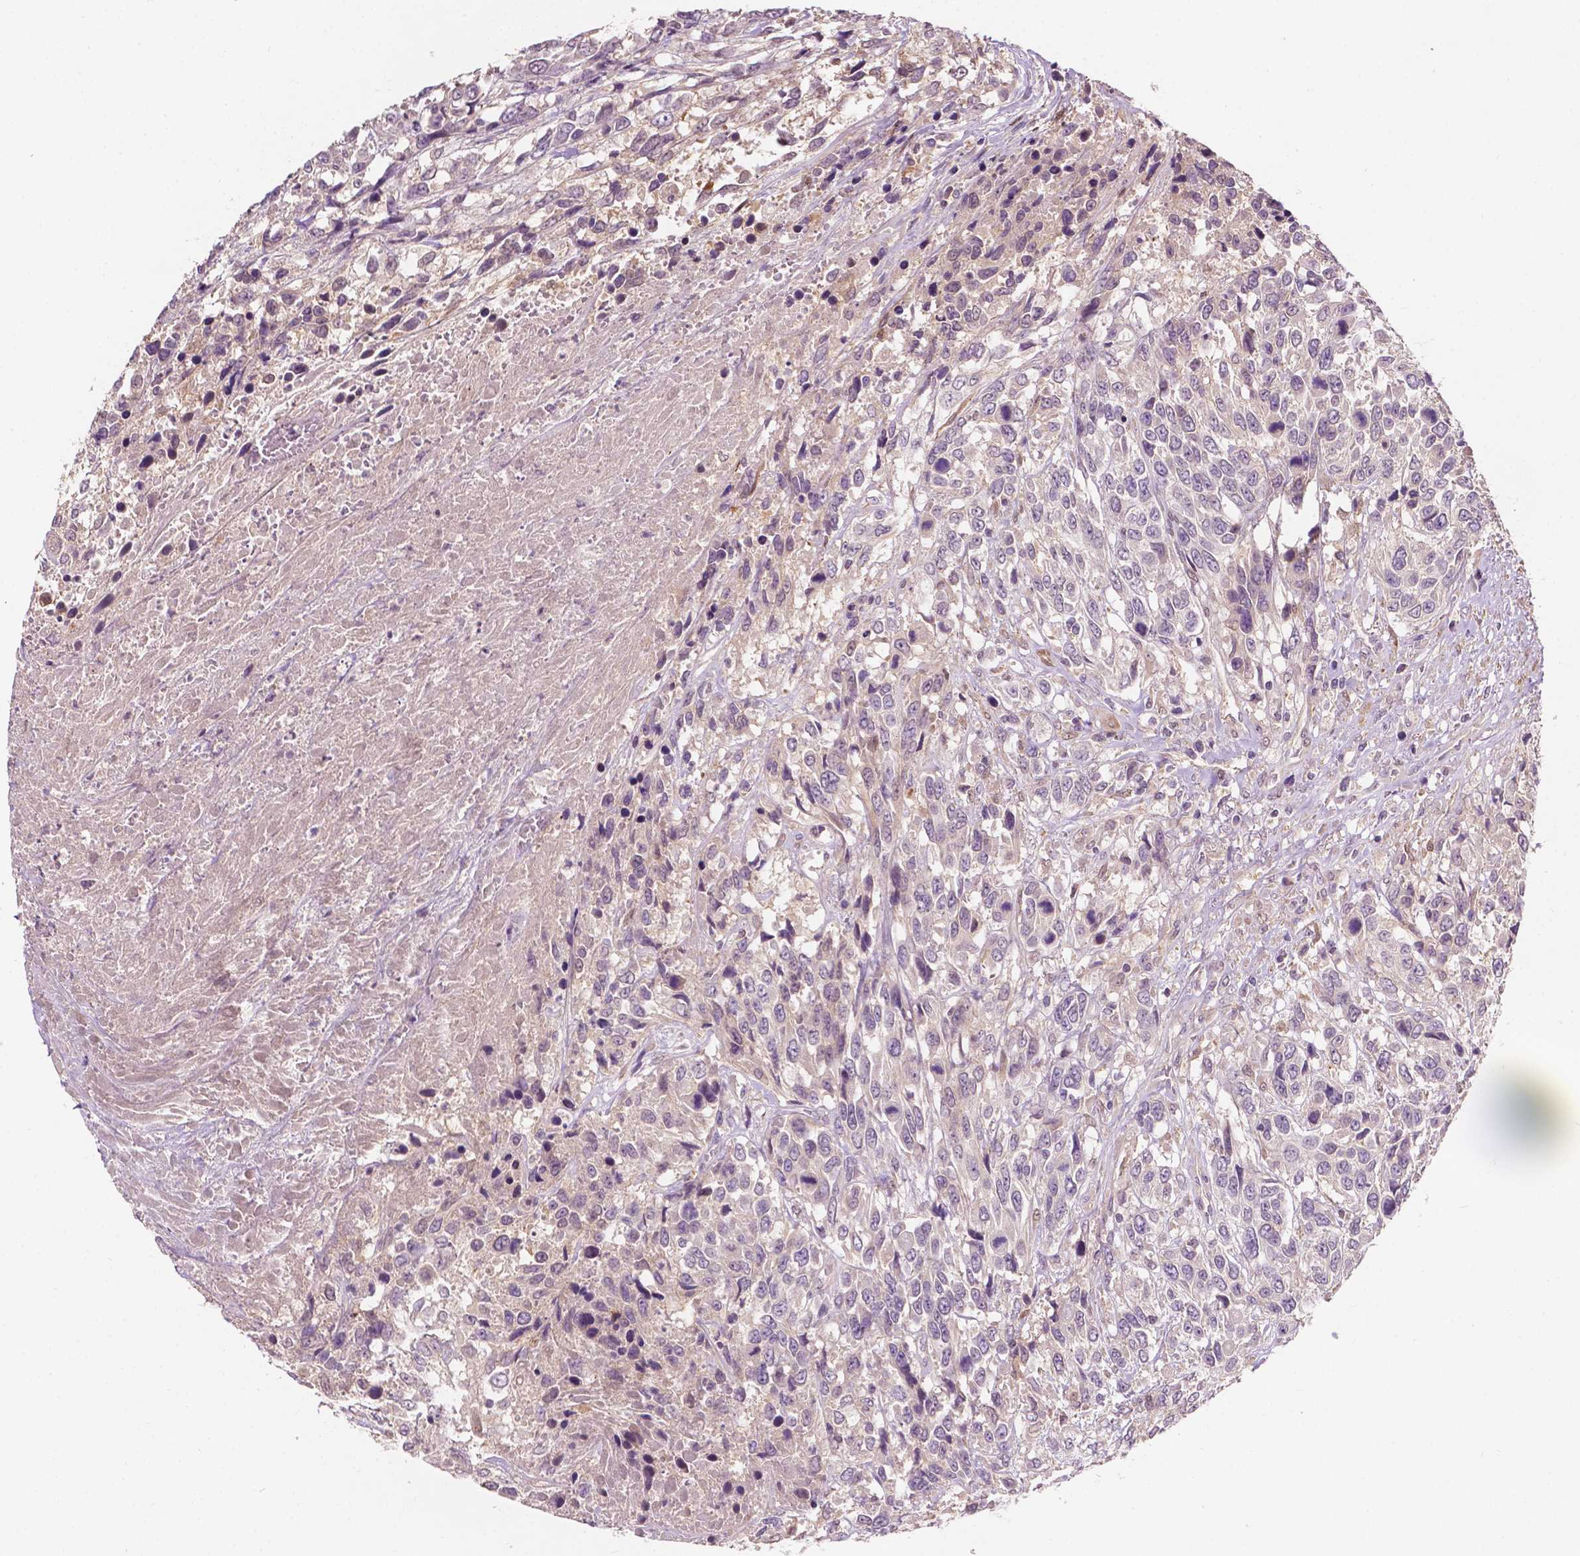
{"staining": {"intensity": "negative", "quantity": "none", "location": "none"}, "tissue": "urothelial cancer", "cell_type": "Tumor cells", "image_type": "cancer", "snomed": [{"axis": "morphology", "description": "Urothelial carcinoma, High grade"}, {"axis": "topography", "description": "Urinary bladder"}], "caption": "This is an IHC image of human urothelial cancer. There is no positivity in tumor cells.", "gene": "GPR37", "patient": {"sex": "female", "age": 70}}